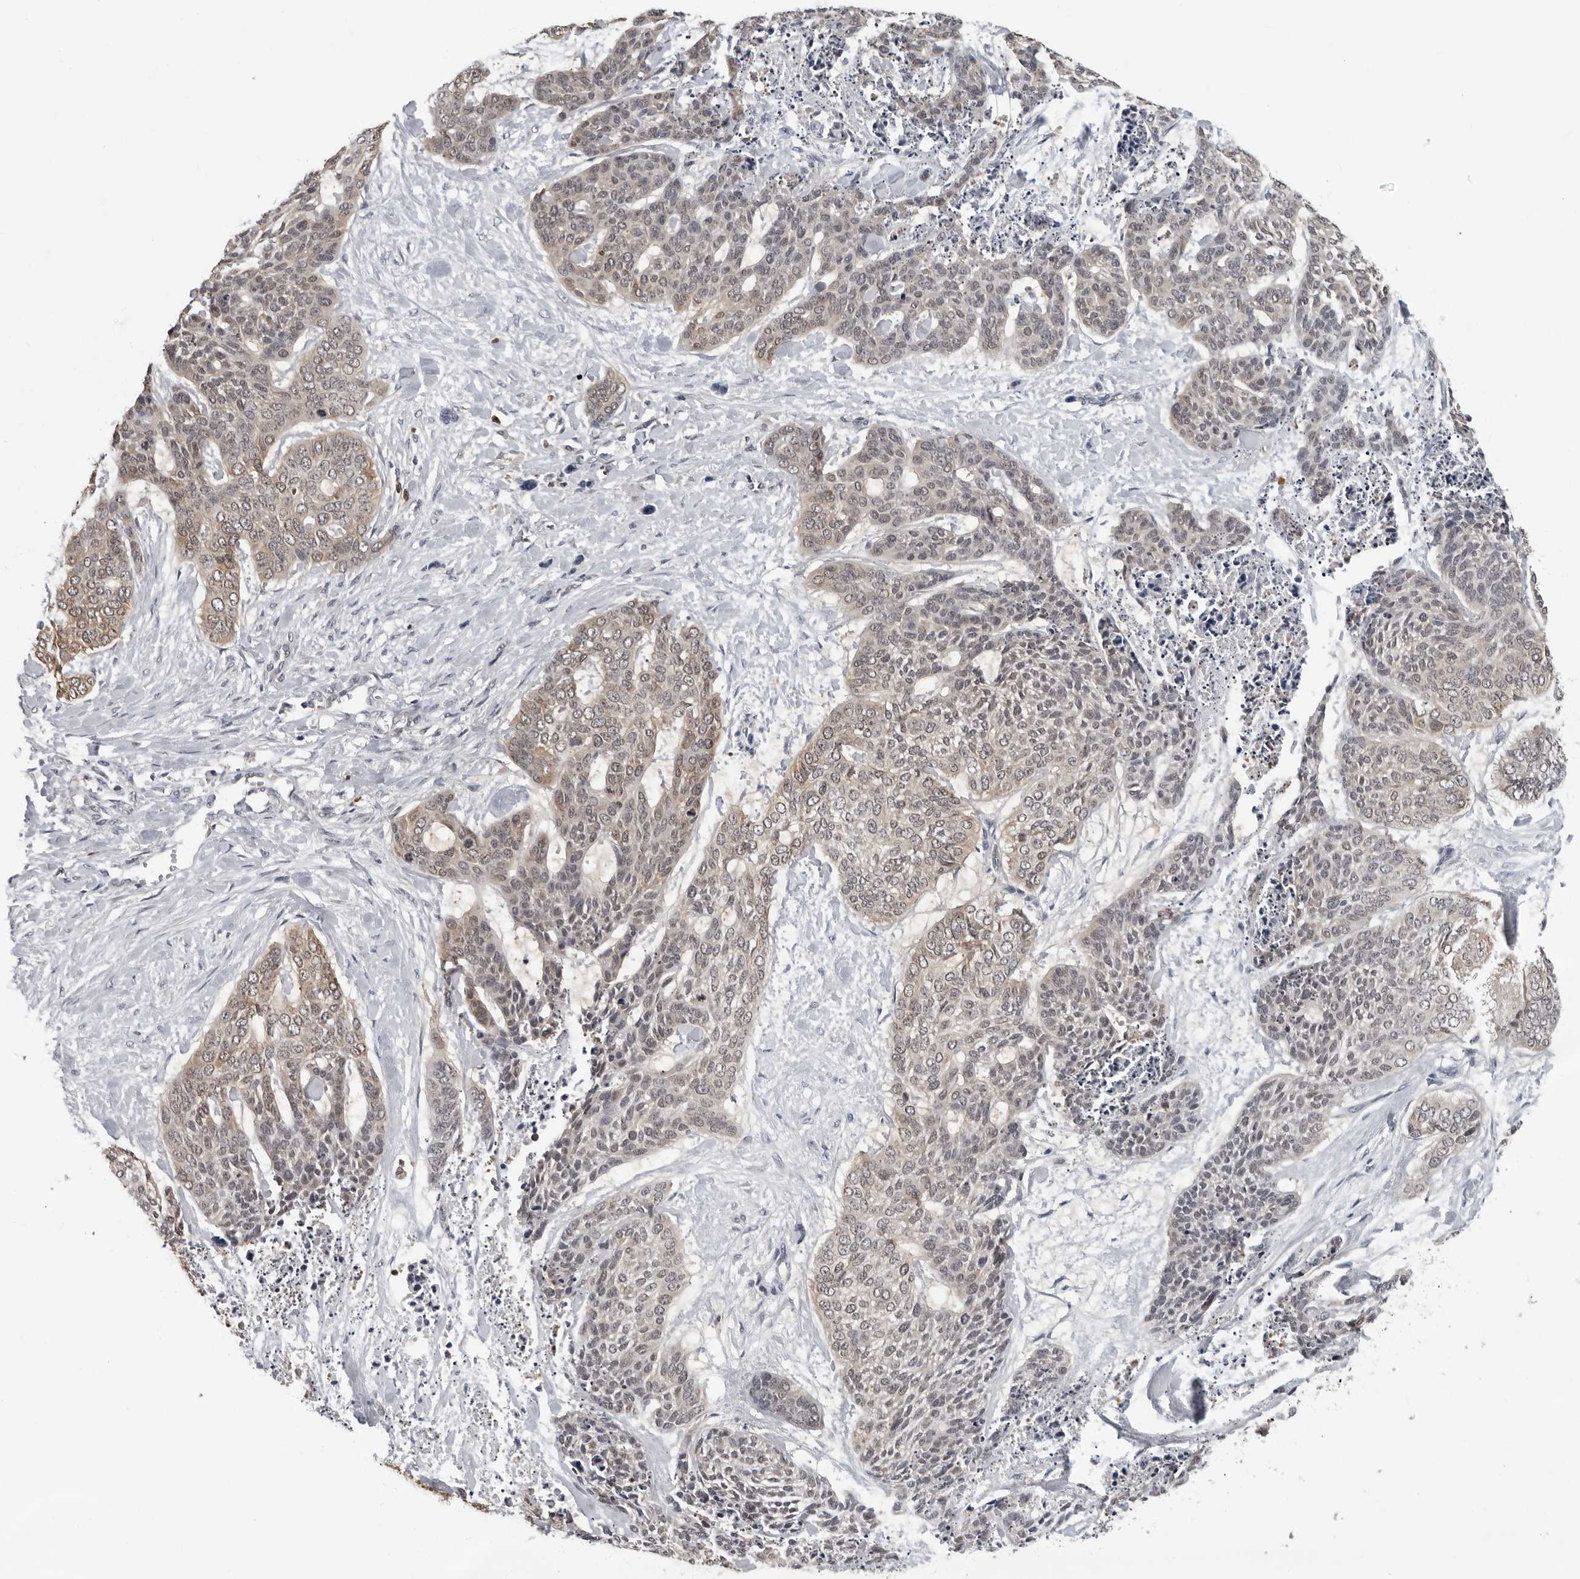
{"staining": {"intensity": "weak", "quantity": ">75%", "location": "cytoplasmic/membranous,nuclear"}, "tissue": "skin cancer", "cell_type": "Tumor cells", "image_type": "cancer", "snomed": [{"axis": "morphology", "description": "Basal cell carcinoma"}, {"axis": "topography", "description": "Skin"}], "caption": "Approximately >75% of tumor cells in human skin basal cell carcinoma exhibit weak cytoplasmic/membranous and nuclear protein positivity as visualized by brown immunohistochemical staining.", "gene": "HSPH1", "patient": {"sex": "female", "age": 64}}